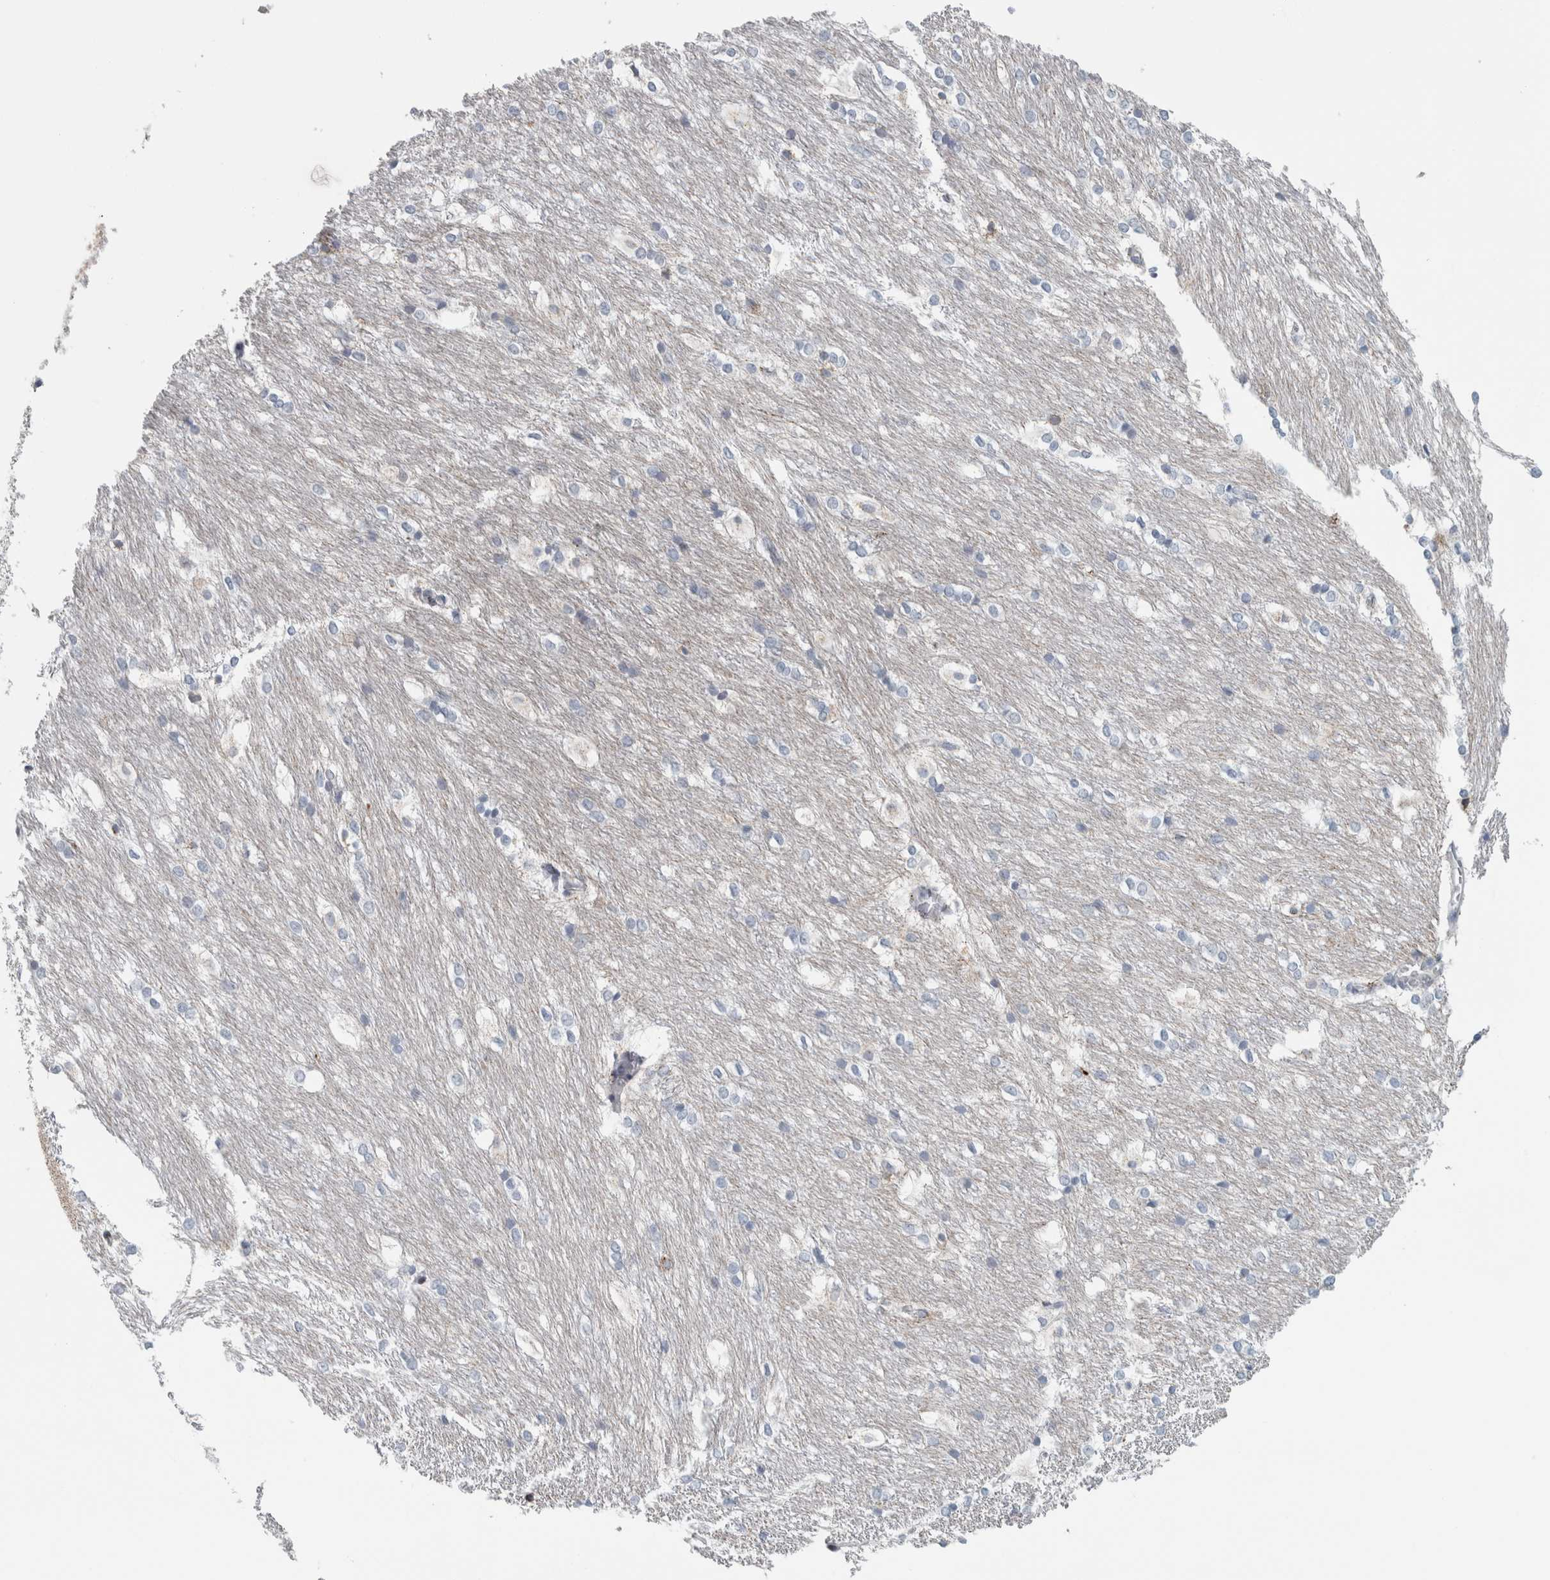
{"staining": {"intensity": "weak", "quantity": "<25%", "location": "cytoplasmic/membranous"}, "tissue": "caudate", "cell_type": "Glial cells", "image_type": "normal", "snomed": [{"axis": "morphology", "description": "Normal tissue, NOS"}, {"axis": "topography", "description": "Lateral ventricle wall"}], "caption": "DAB (3,3'-diaminobenzidine) immunohistochemical staining of unremarkable caudate exhibits no significant staining in glial cells.", "gene": "CPE", "patient": {"sex": "female", "age": 19}}